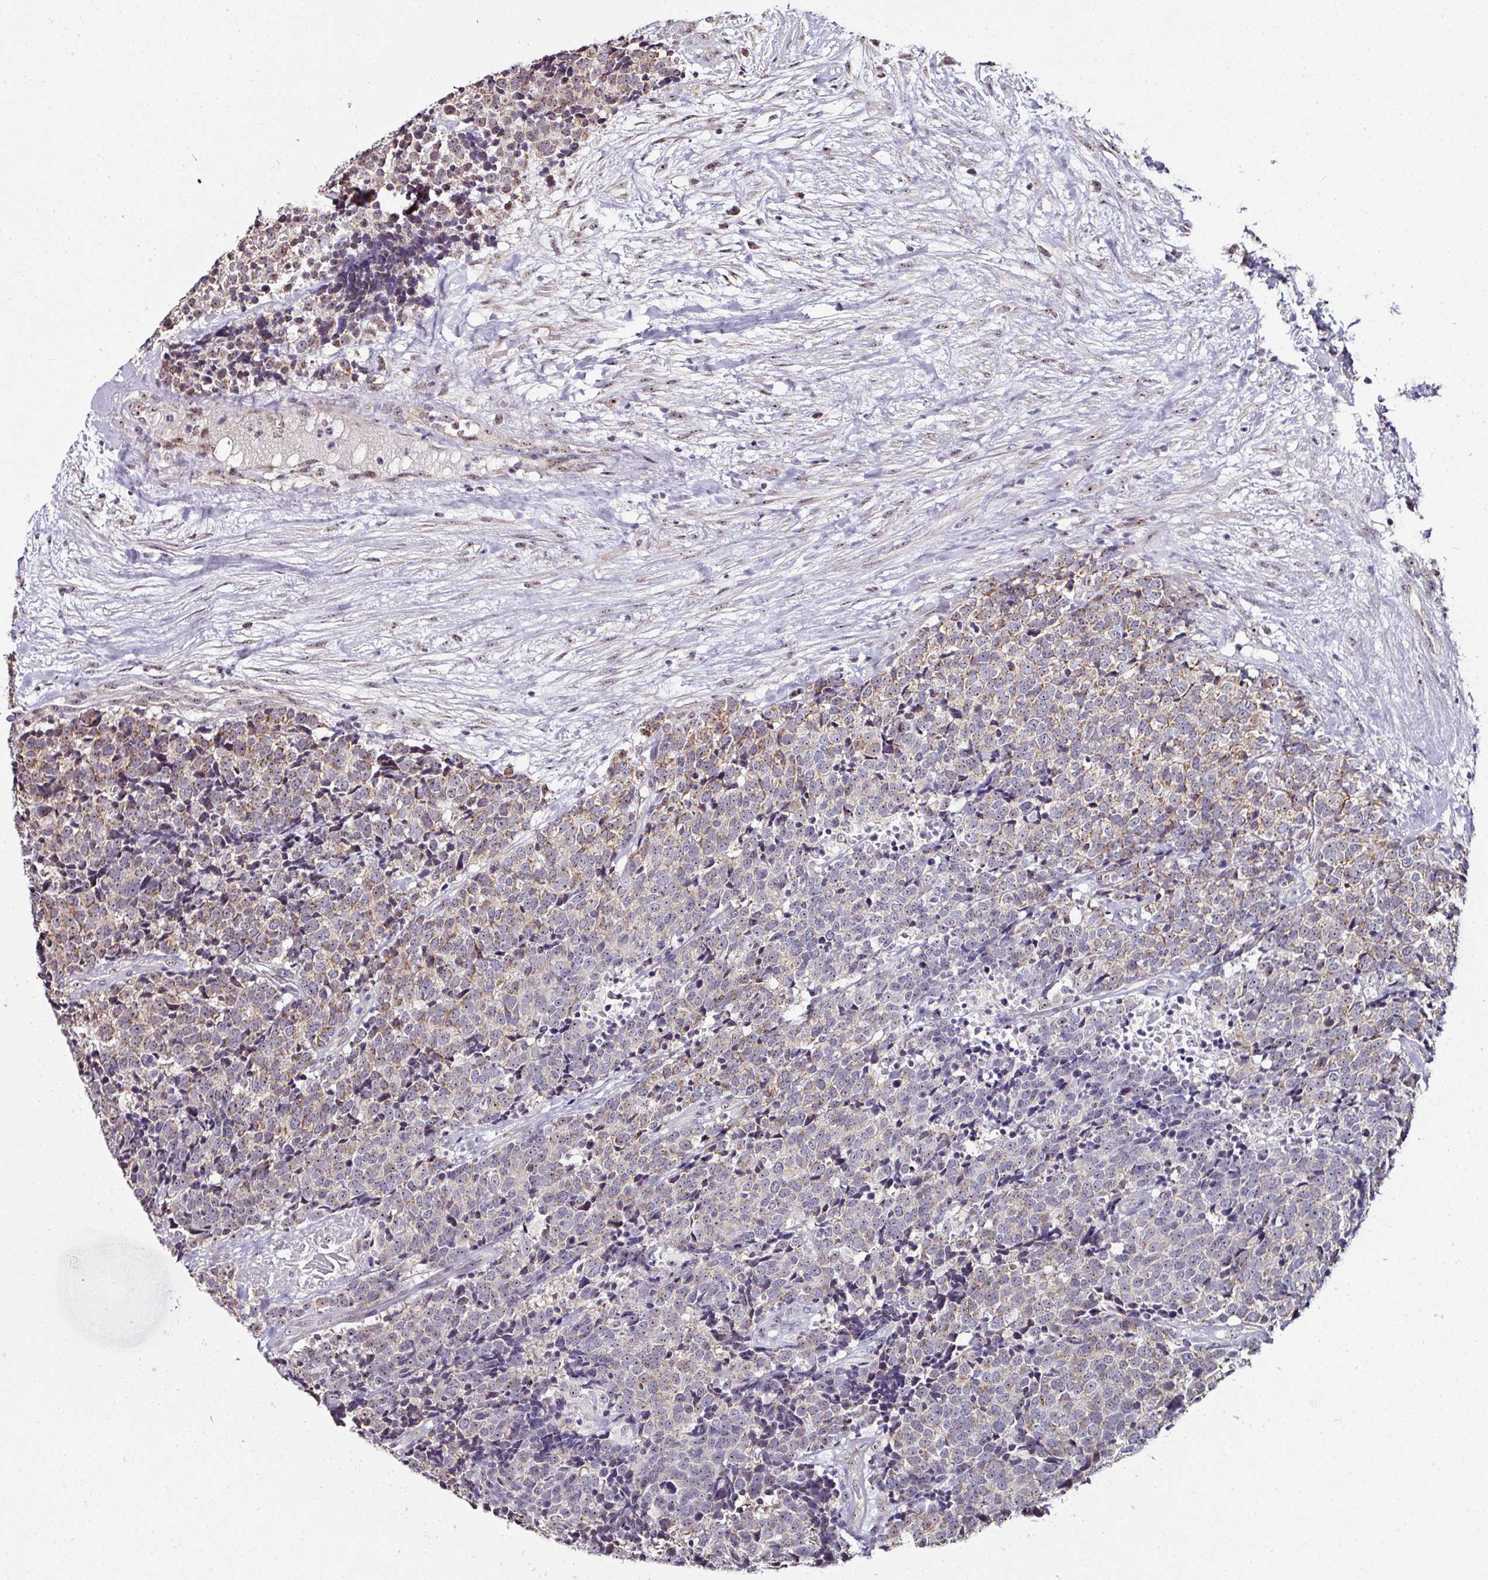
{"staining": {"intensity": "moderate", "quantity": ">75%", "location": "cytoplasmic/membranous,nuclear"}, "tissue": "carcinoid", "cell_type": "Tumor cells", "image_type": "cancer", "snomed": [{"axis": "morphology", "description": "Carcinoid, malignant, NOS"}, {"axis": "topography", "description": "Skin"}], "caption": "Immunohistochemistry of human carcinoid shows medium levels of moderate cytoplasmic/membranous and nuclear expression in about >75% of tumor cells.", "gene": "NACC2", "patient": {"sex": "female", "age": 79}}